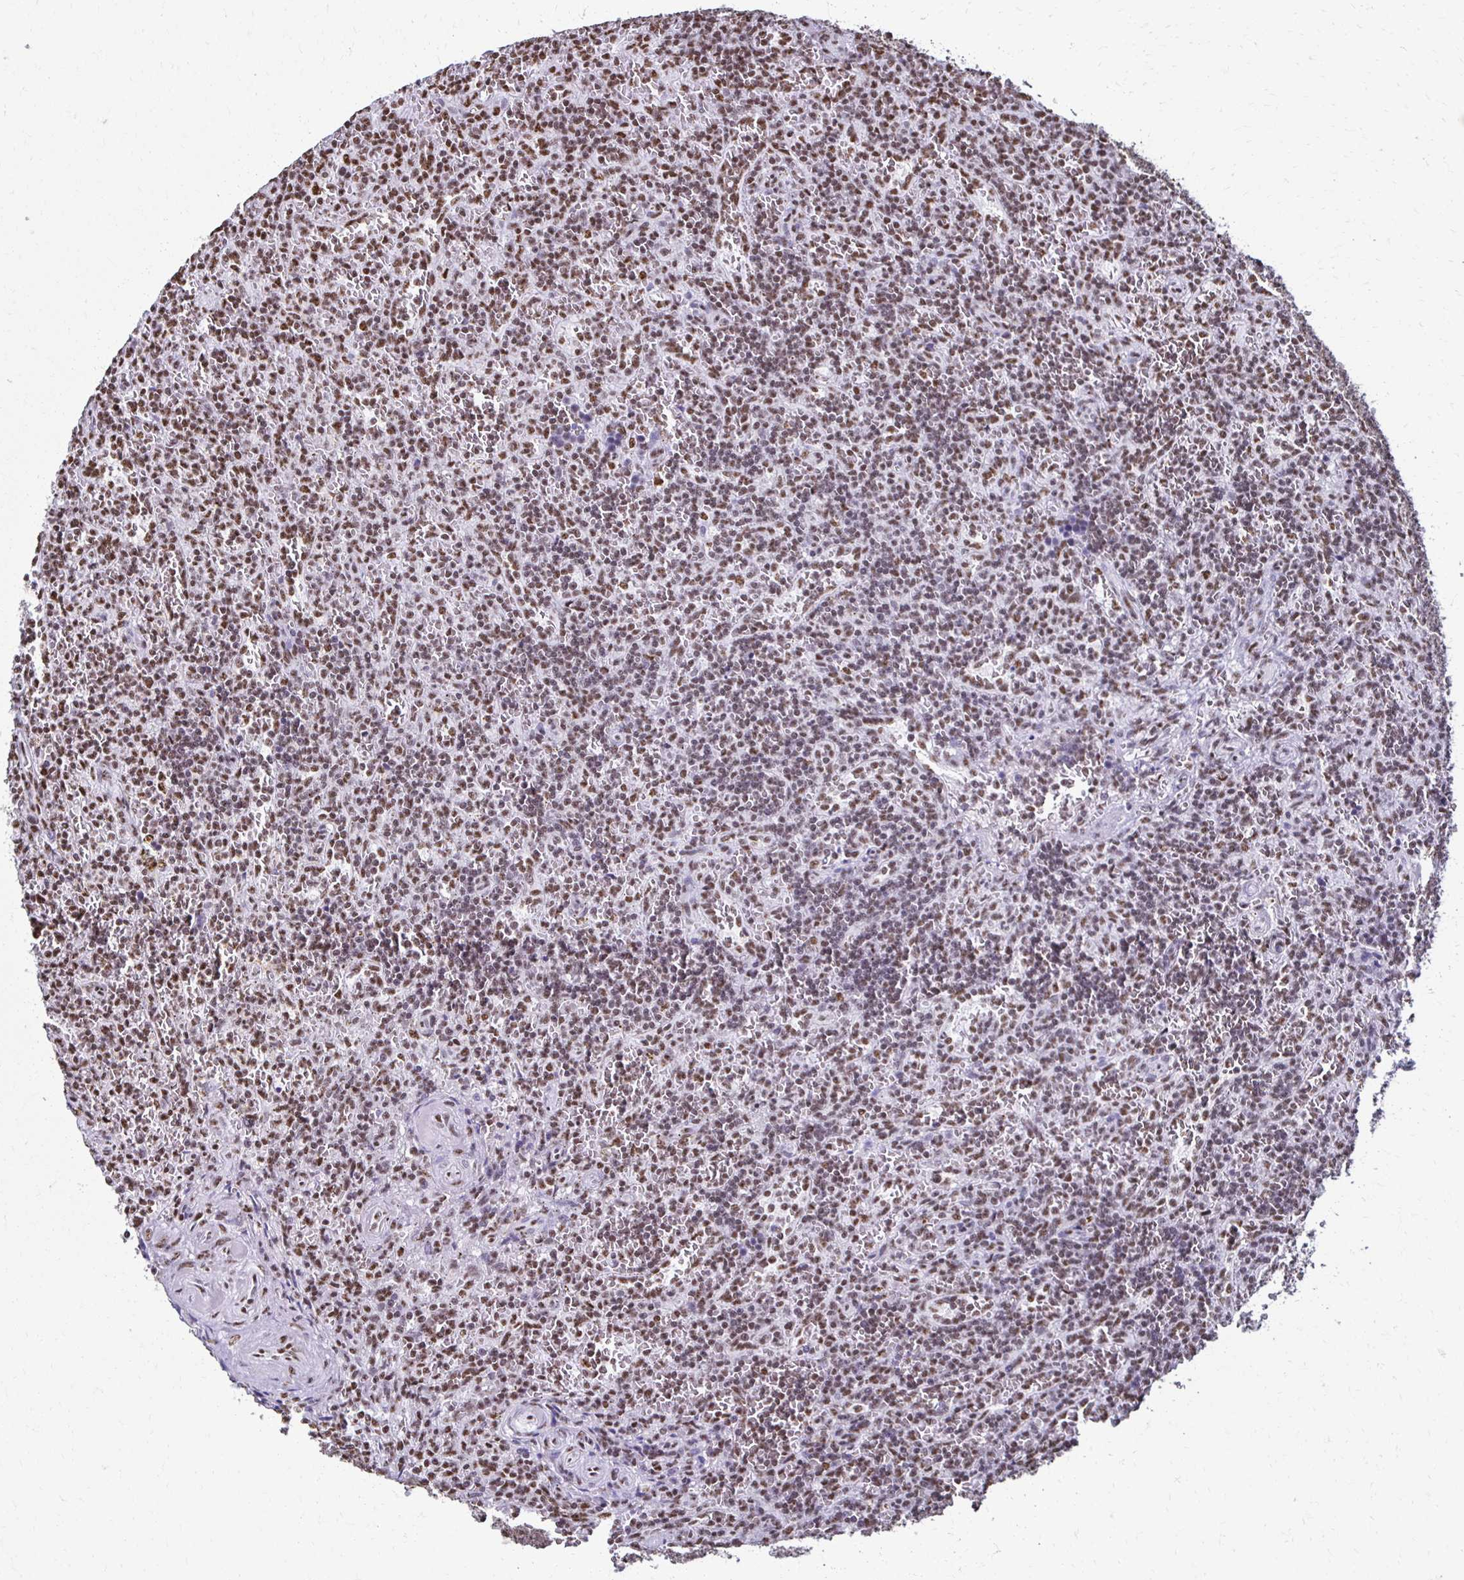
{"staining": {"intensity": "moderate", "quantity": "25%-75%", "location": "nuclear"}, "tissue": "lymphoma", "cell_type": "Tumor cells", "image_type": "cancer", "snomed": [{"axis": "morphology", "description": "Malignant lymphoma, non-Hodgkin's type, Low grade"}, {"axis": "topography", "description": "Spleen"}], "caption": "Immunohistochemistry histopathology image of human malignant lymphoma, non-Hodgkin's type (low-grade) stained for a protein (brown), which displays medium levels of moderate nuclear staining in about 25%-75% of tumor cells.", "gene": "NONO", "patient": {"sex": "male", "age": 73}}